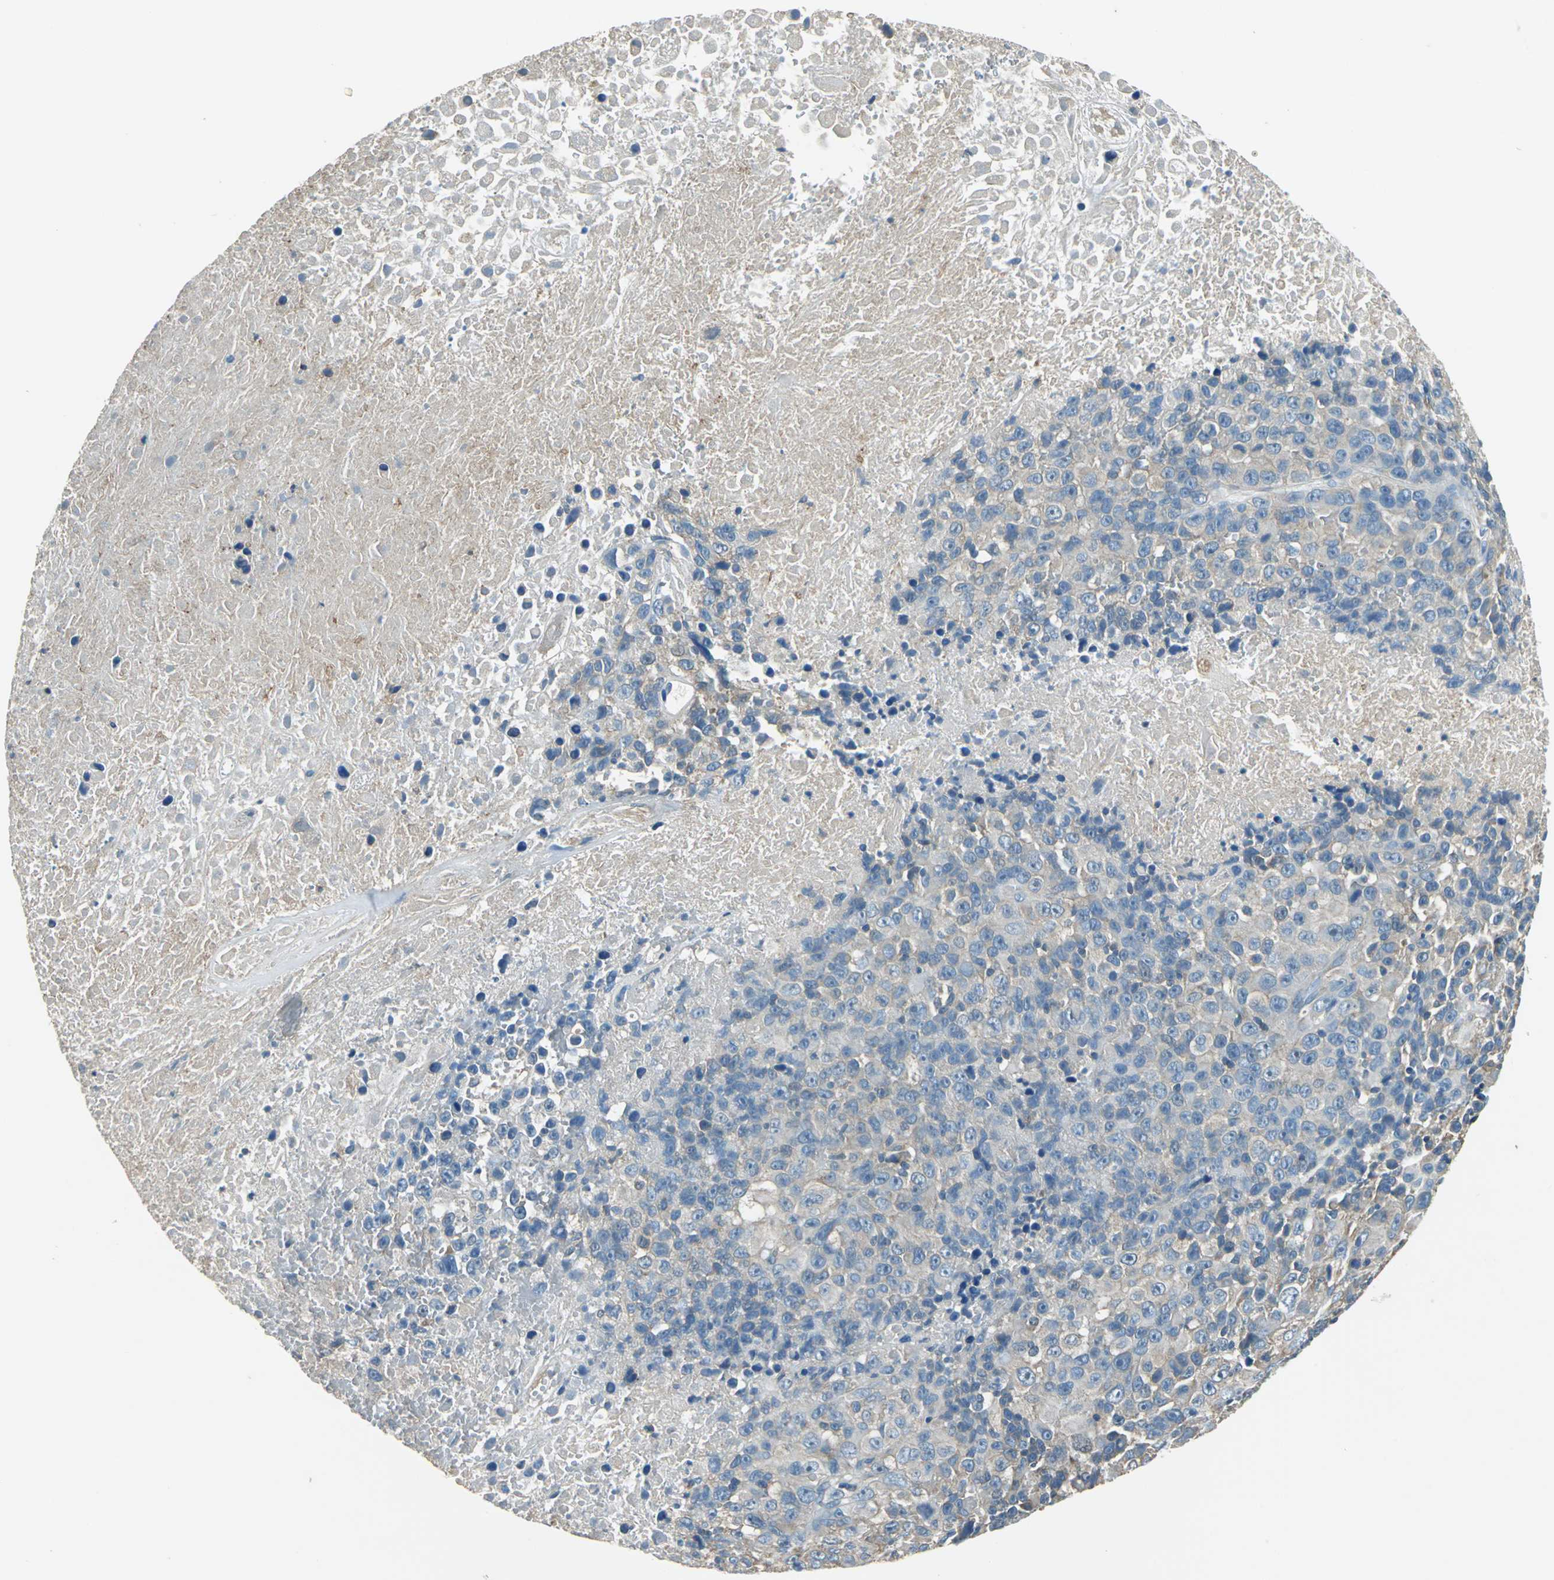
{"staining": {"intensity": "weak", "quantity": "<25%", "location": "cytoplasmic/membranous"}, "tissue": "melanoma", "cell_type": "Tumor cells", "image_type": "cancer", "snomed": [{"axis": "morphology", "description": "Malignant melanoma, Metastatic site"}, {"axis": "topography", "description": "Cerebral cortex"}], "caption": "This is an immunohistochemistry (IHC) histopathology image of malignant melanoma (metastatic site). There is no staining in tumor cells.", "gene": "PRKCA", "patient": {"sex": "female", "age": 52}}